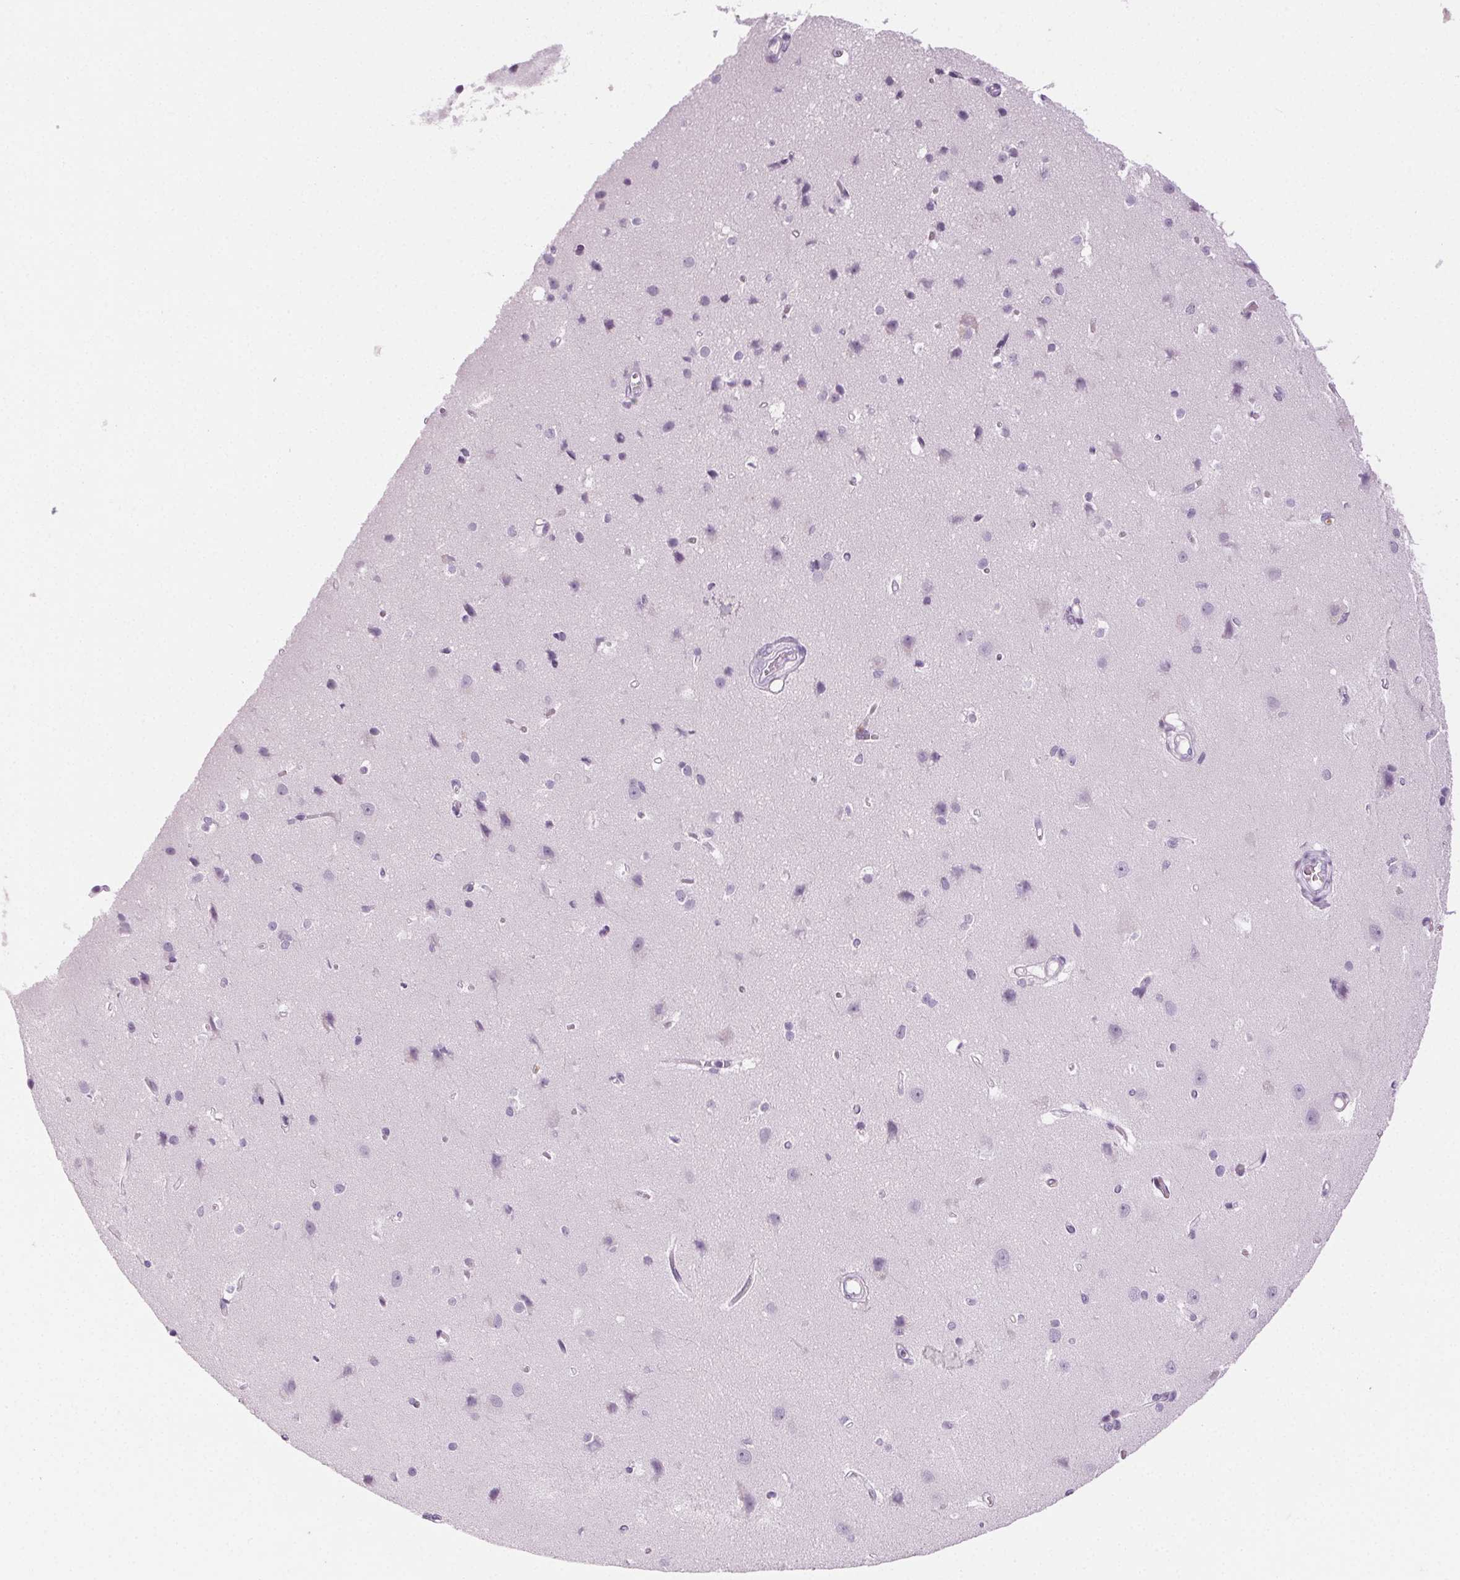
{"staining": {"intensity": "negative", "quantity": "none", "location": "none"}, "tissue": "cerebral cortex", "cell_type": "Endothelial cells", "image_type": "normal", "snomed": [{"axis": "morphology", "description": "Normal tissue, NOS"}, {"axis": "topography", "description": "Cerebral cortex"}], "caption": "The photomicrograph exhibits no staining of endothelial cells in normal cerebral cortex.", "gene": "MPO", "patient": {"sex": "male", "age": 37}}